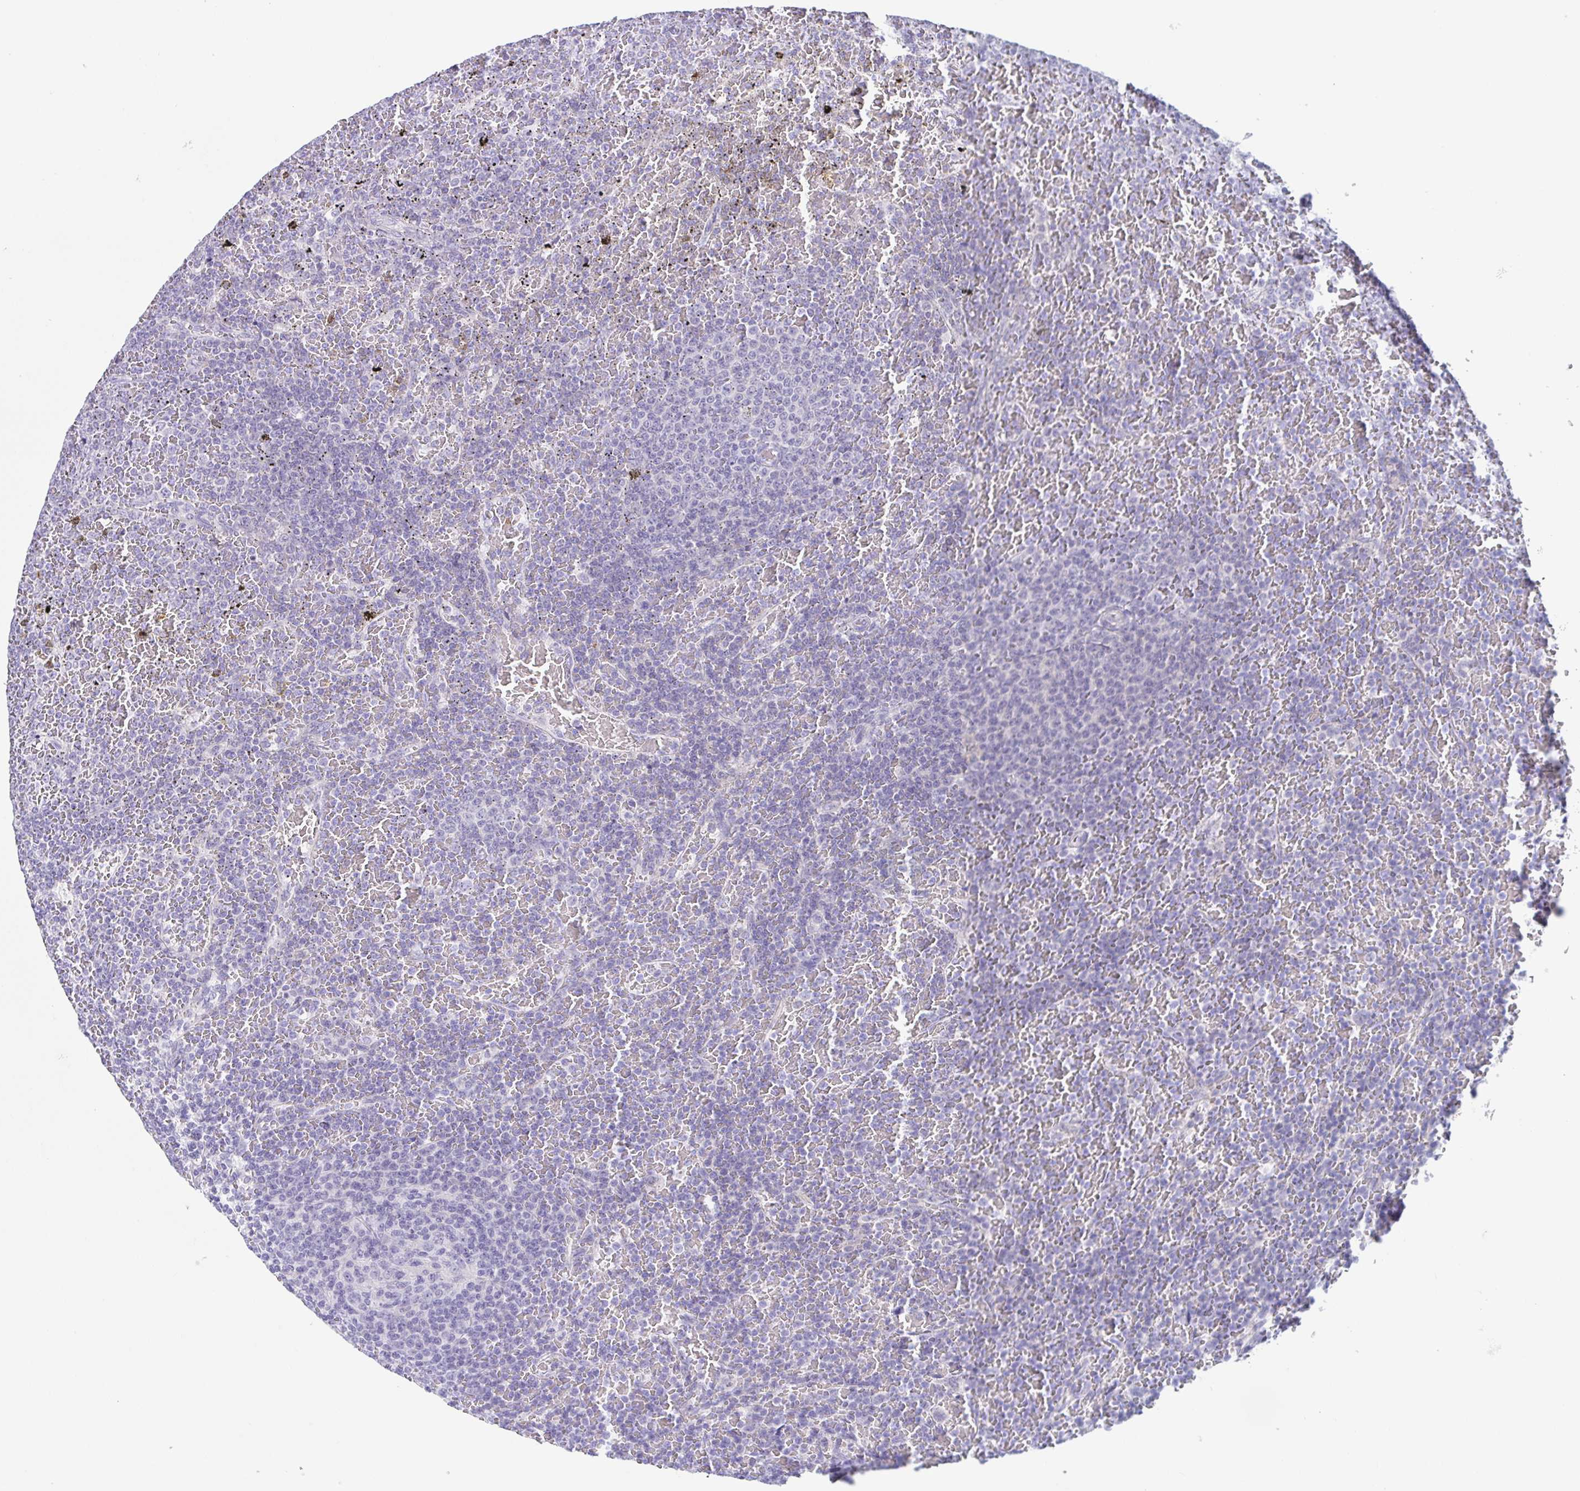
{"staining": {"intensity": "negative", "quantity": "none", "location": "none"}, "tissue": "lymphoma", "cell_type": "Tumor cells", "image_type": "cancer", "snomed": [{"axis": "morphology", "description": "Malignant lymphoma, non-Hodgkin's type, Low grade"}, {"axis": "topography", "description": "Spleen"}], "caption": "A photomicrograph of human lymphoma is negative for staining in tumor cells.", "gene": "RDH11", "patient": {"sex": "female", "age": 77}}